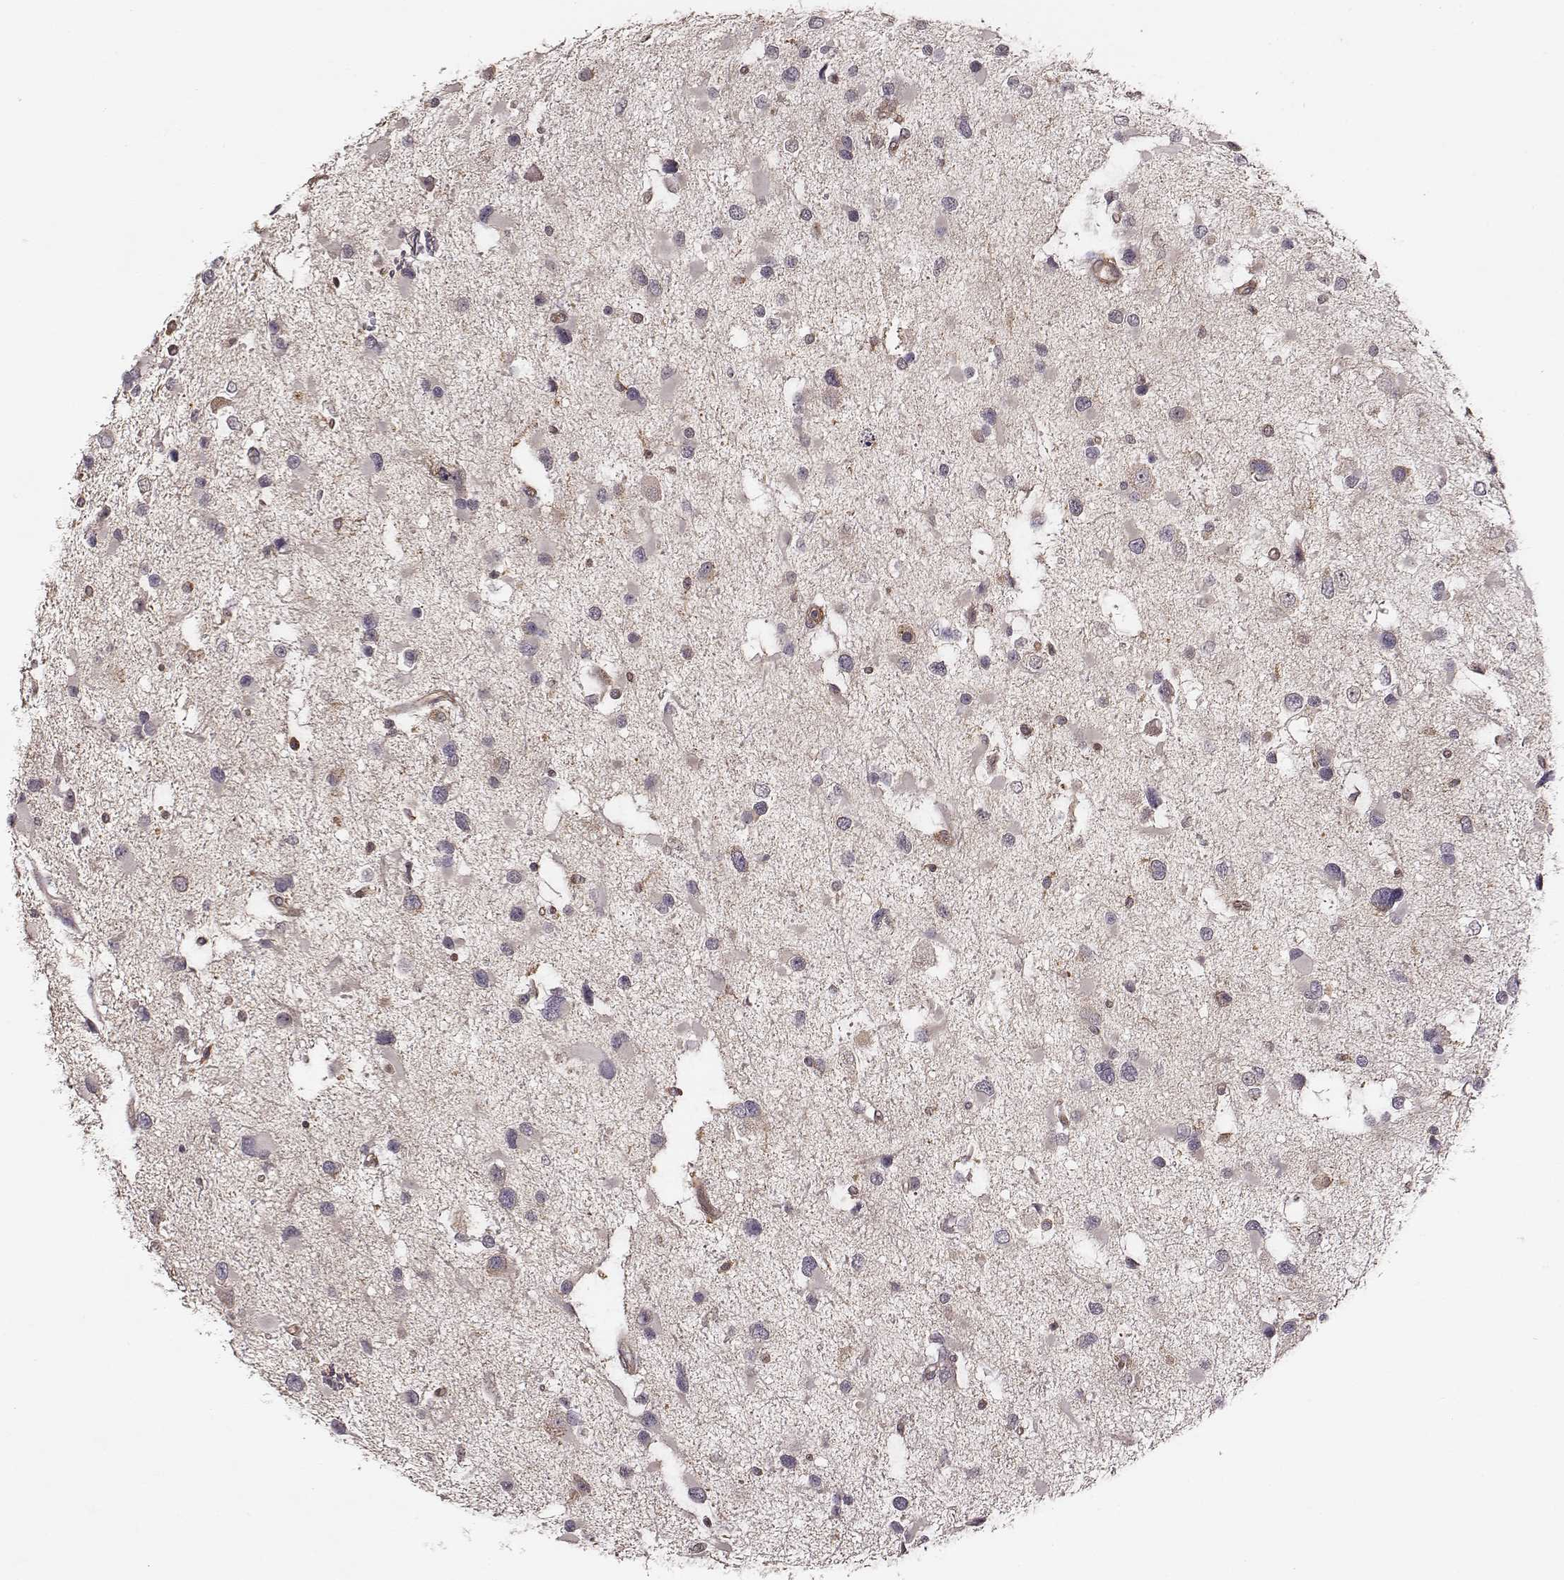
{"staining": {"intensity": "negative", "quantity": "none", "location": "none"}, "tissue": "glioma", "cell_type": "Tumor cells", "image_type": "cancer", "snomed": [{"axis": "morphology", "description": "Glioma, malignant, Low grade"}, {"axis": "topography", "description": "Brain"}], "caption": "Glioma stained for a protein using IHC demonstrates no expression tumor cells.", "gene": "VPS26A", "patient": {"sex": "female", "age": 32}}